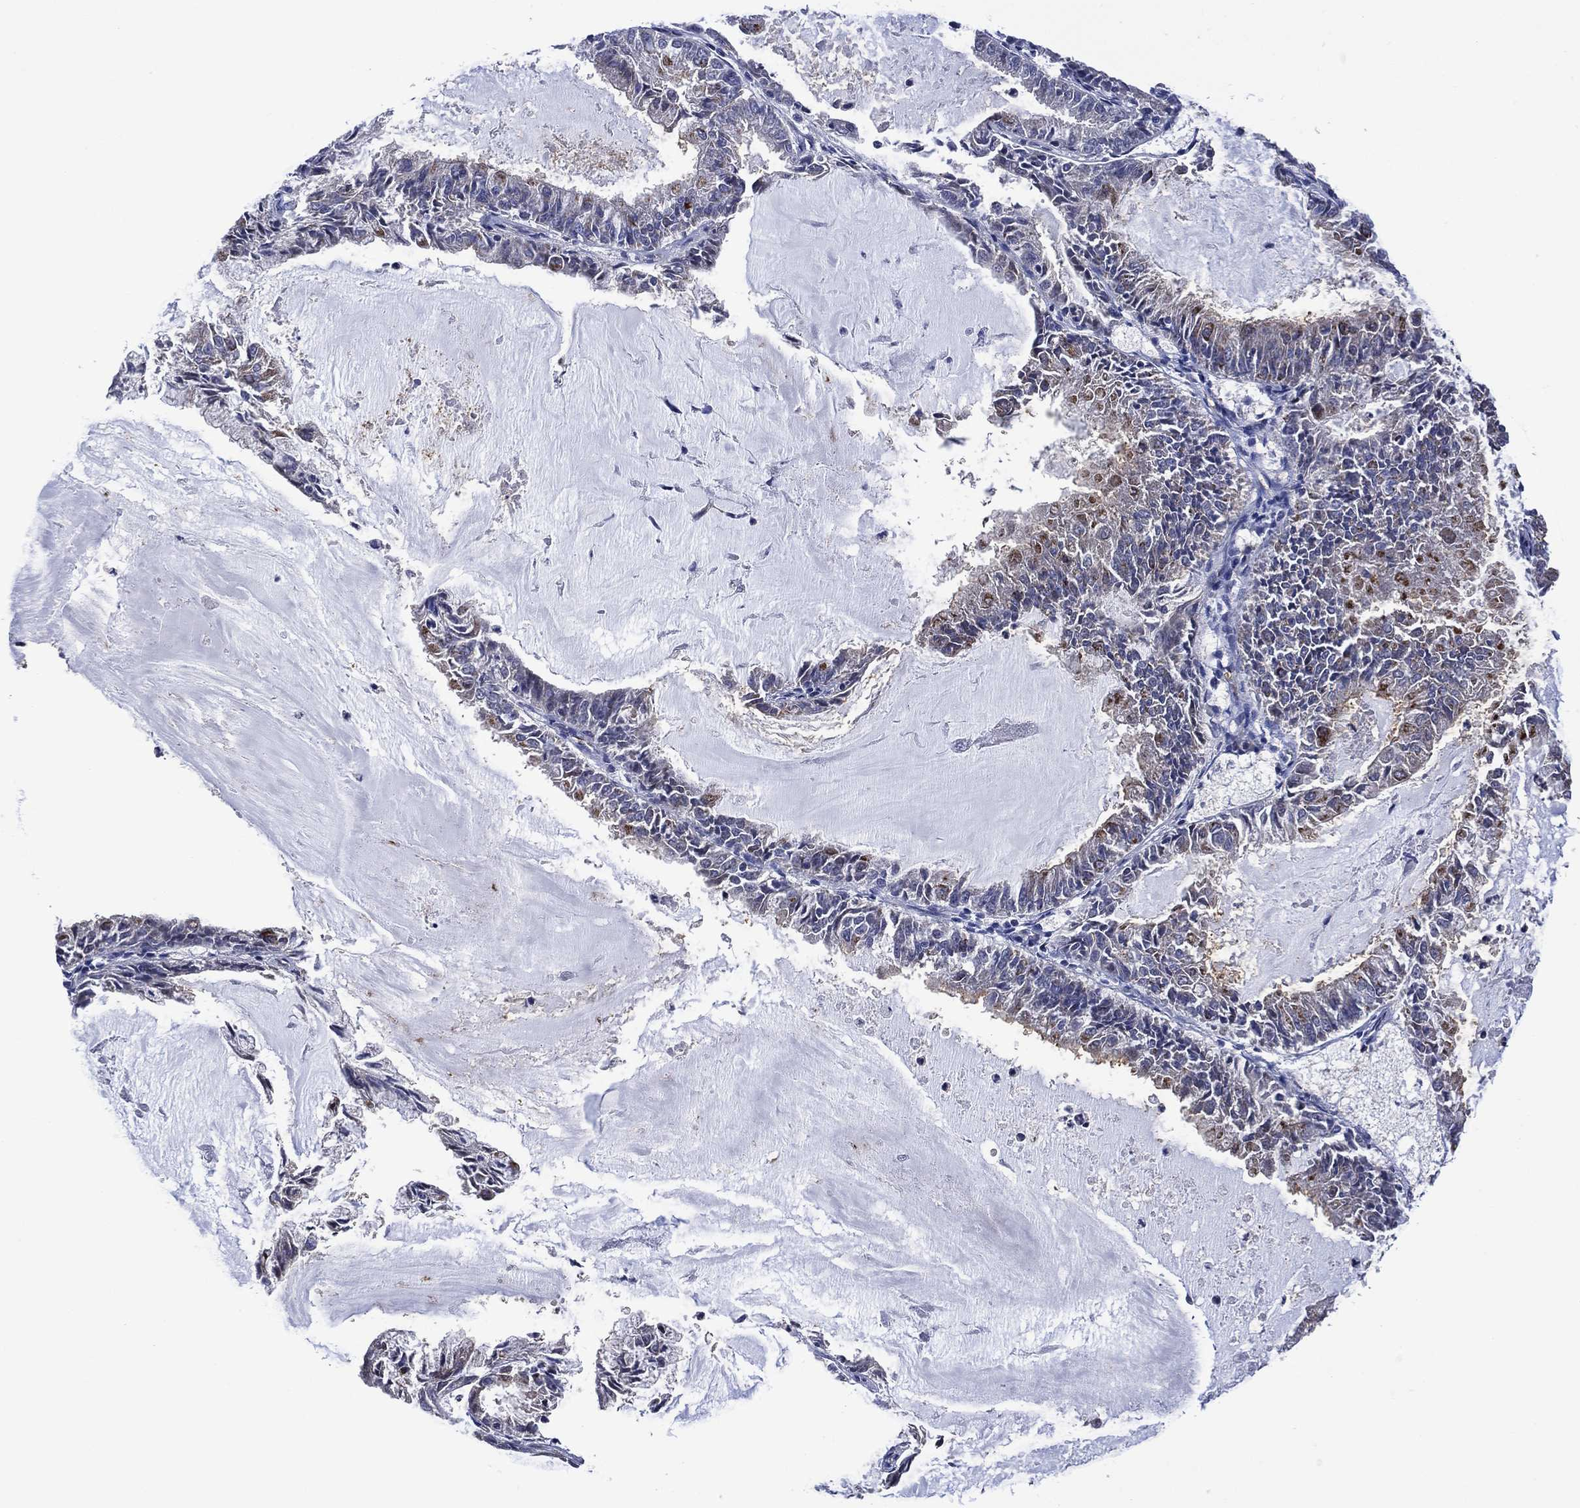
{"staining": {"intensity": "negative", "quantity": "none", "location": "none"}, "tissue": "endometrial cancer", "cell_type": "Tumor cells", "image_type": "cancer", "snomed": [{"axis": "morphology", "description": "Adenocarcinoma, NOS"}, {"axis": "topography", "description": "Endometrium"}], "caption": "The histopathology image exhibits no staining of tumor cells in endometrial cancer (adenocarcinoma). Nuclei are stained in blue.", "gene": "HTD2", "patient": {"sex": "female", "age": 57}}